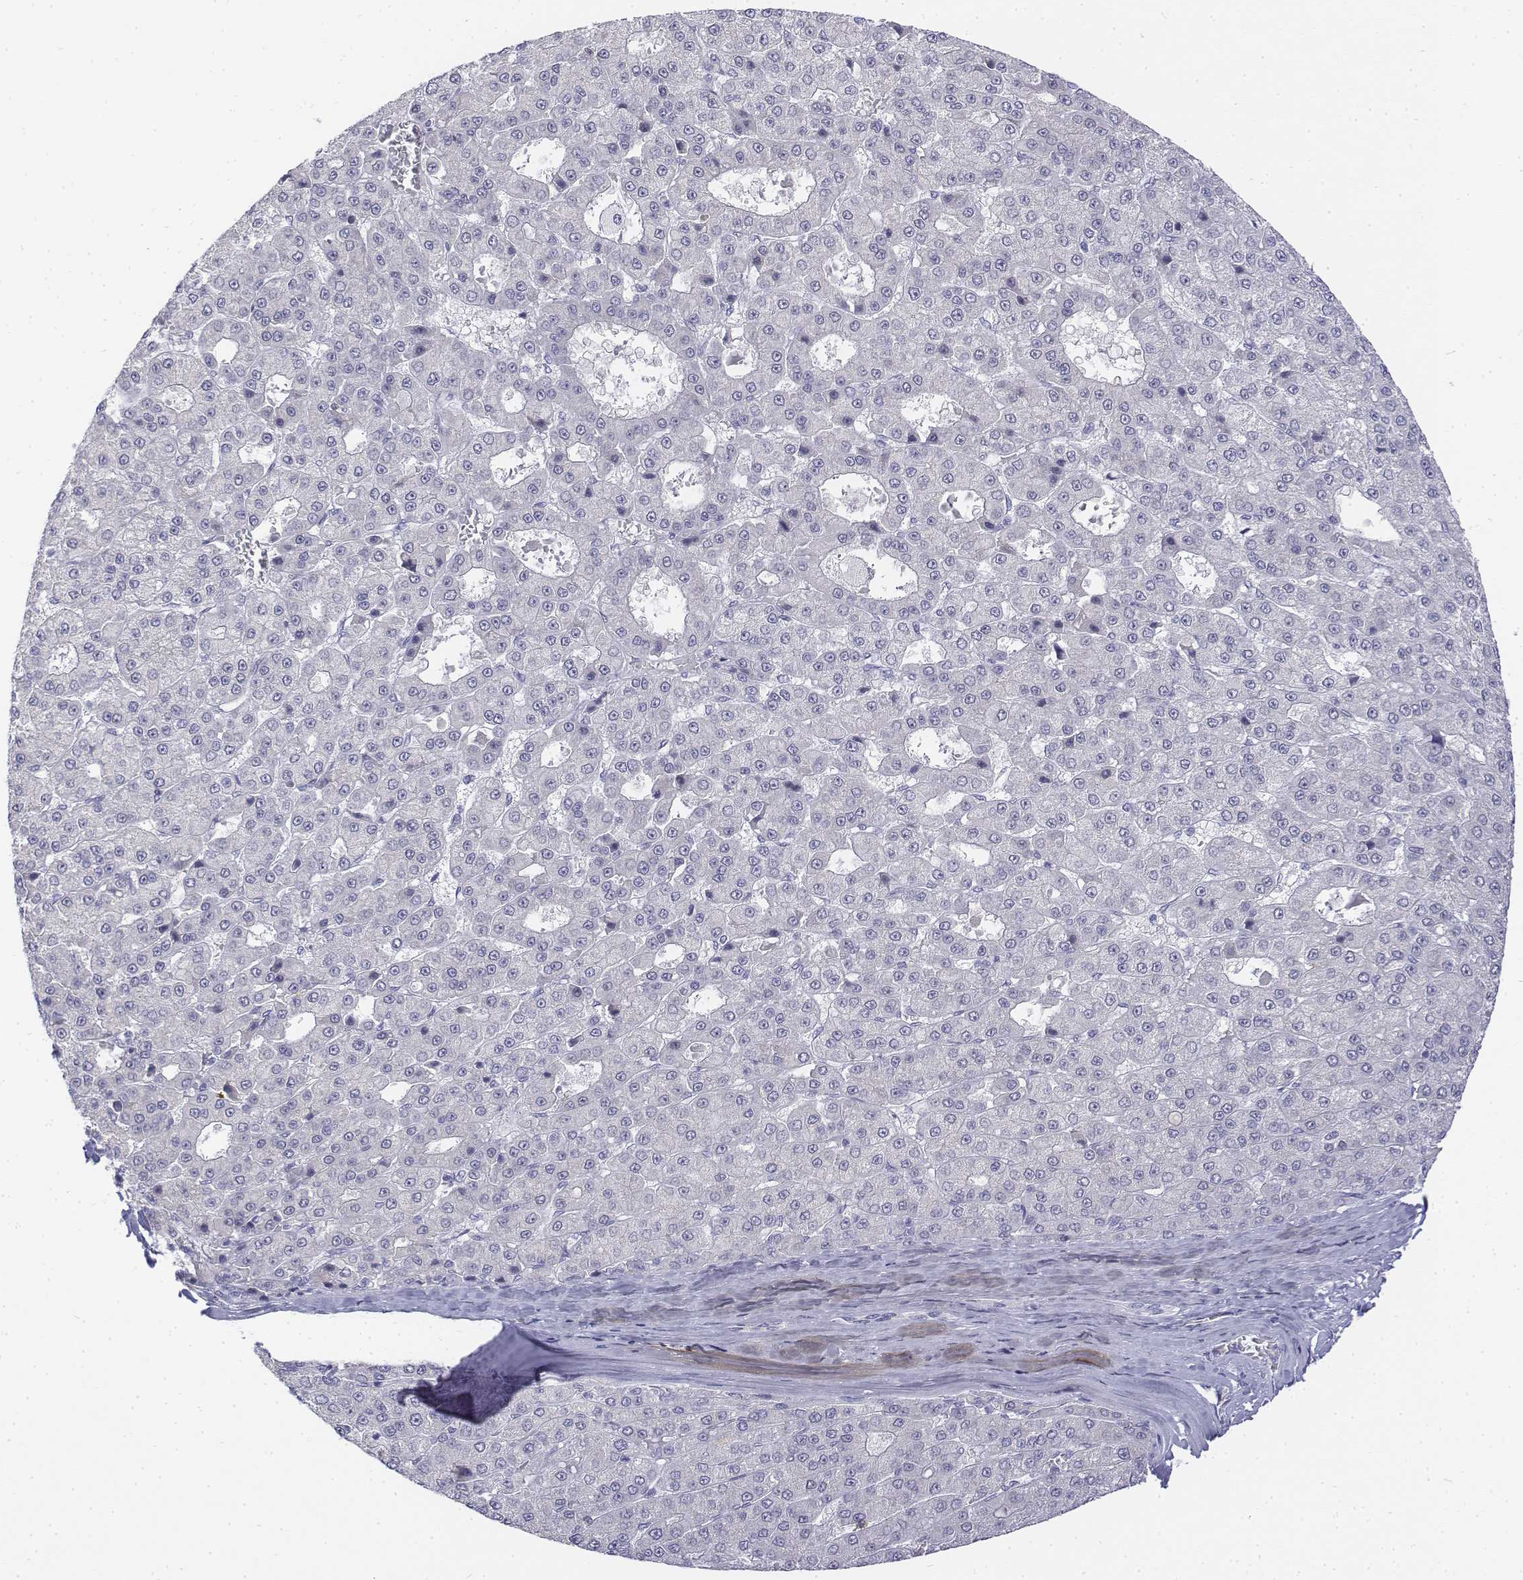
{"staining": {"intensity": "negative", "quantity": "none", "location": "none"}, "tissue": "liver cancer", "cell_type": "Tumor cells", "image_type": "cancer", "snomed": [{"axis": "morphology", "description": "Carcinoma, Hepatocellular, NOS"}, {"axis": "topography", "description": "Liver"}], "caption": "Immunohistochemistry micrograph of neoplastic tissue: liver hepatocellular carcinoma stained with DAB (3,3'-diaminobenzidine) displays no significant protein staining in tumor cells. (DAB (3,3'-diaminobenzidine) immunohistochemistry (IHC) with hematoxylin counter stain).", "gene": "CD3E", "patient": {"sex": "male", "age": 70}}